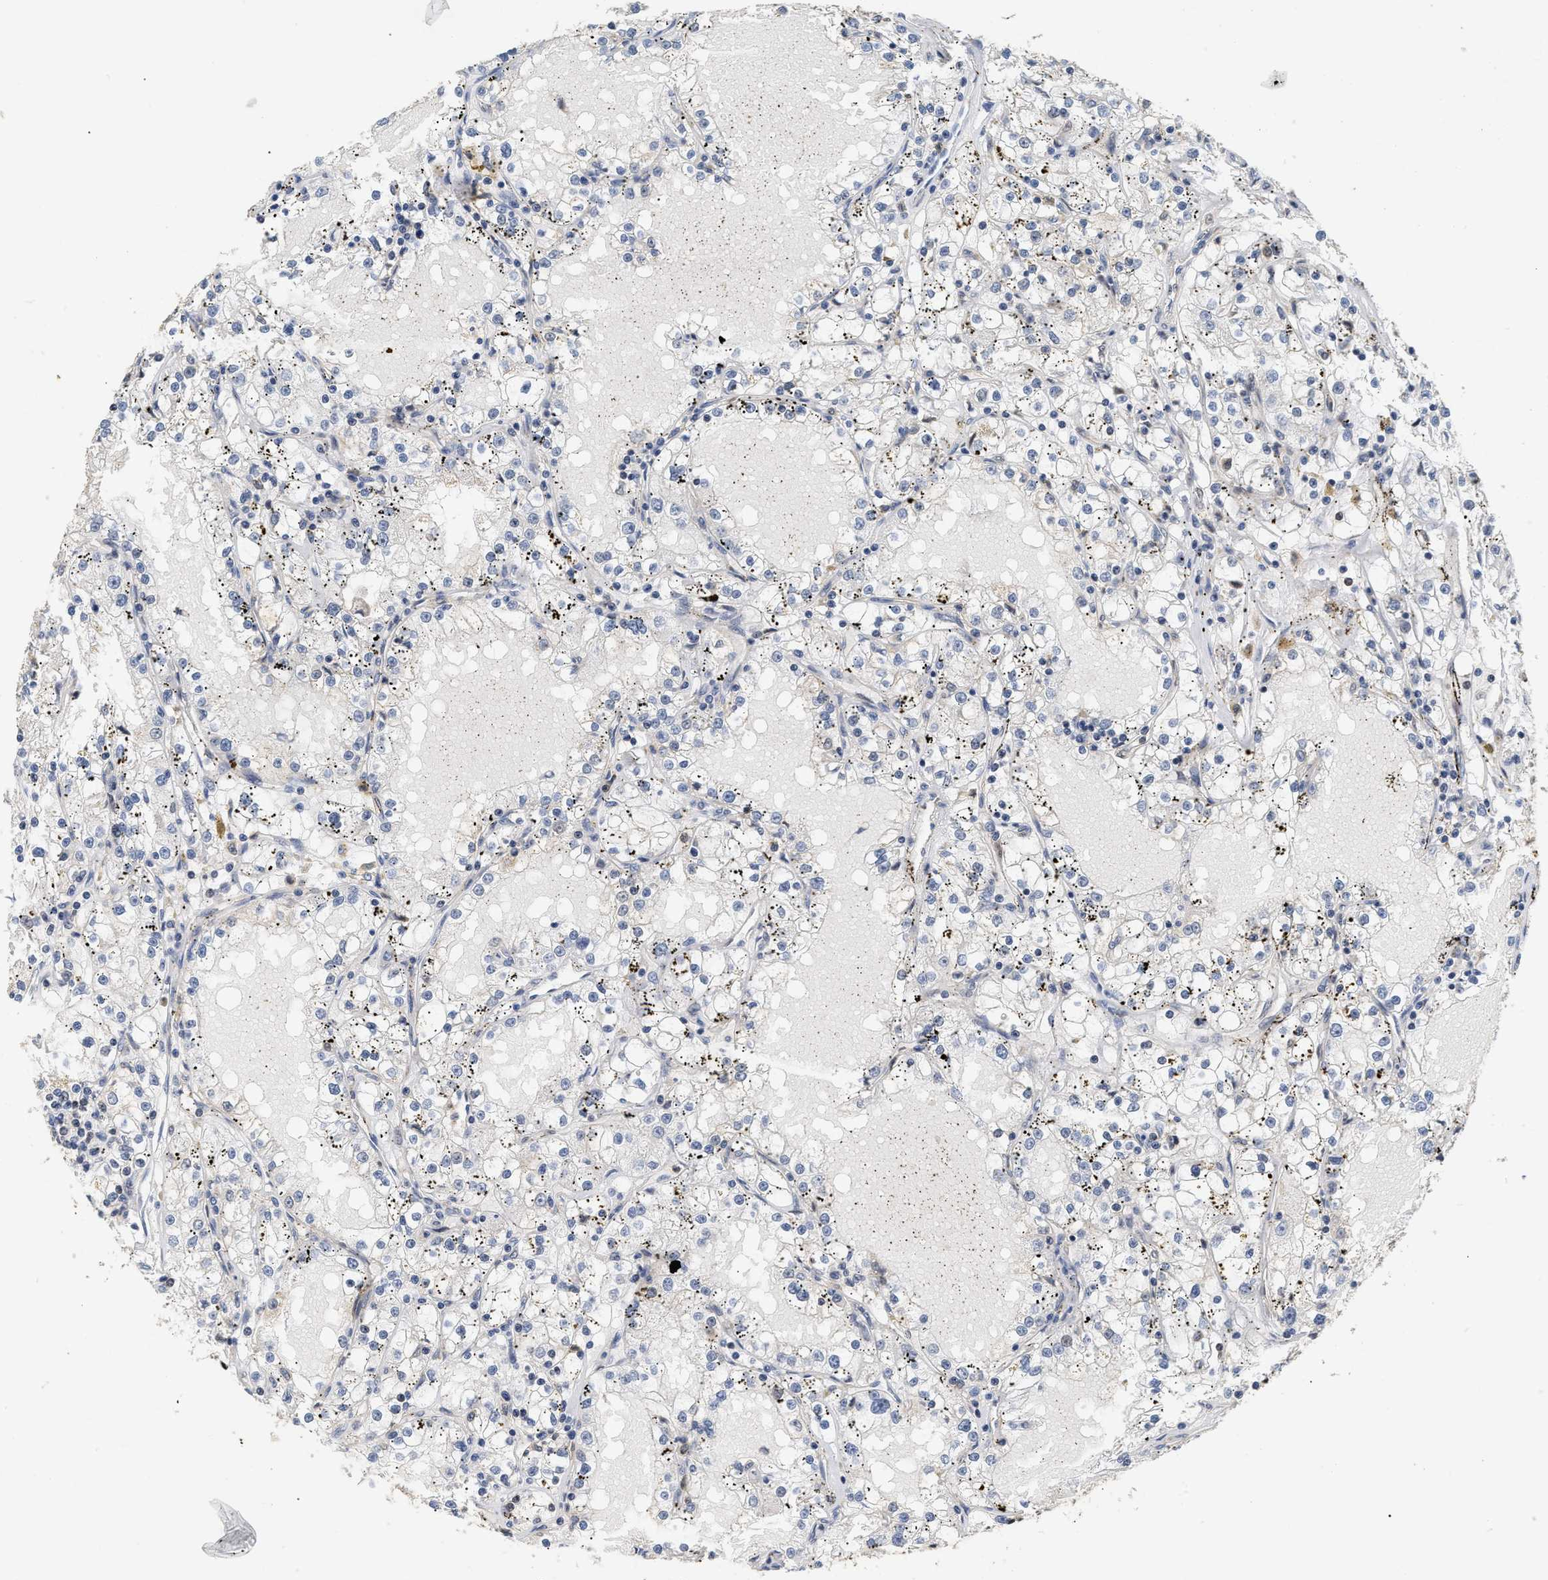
{"staining": {"intensity": "negative", "quantity": "none", "location": "none"}, "tissue": "renal cancer", "cell_type": "Tumor cells", "image_type": "cancer", "snomed": [{"axis": "morphology", "description": "Adenocarcinoma, NOS"}, {"axis": "topography", "description": "Kidney"}], "caption": "Immunohistochemical staining of adenocarcinoma (renal) shows no significant staining in tumor cells.", "gene": "ABHD5", "patient": {"sex": "male", "age": 56}}